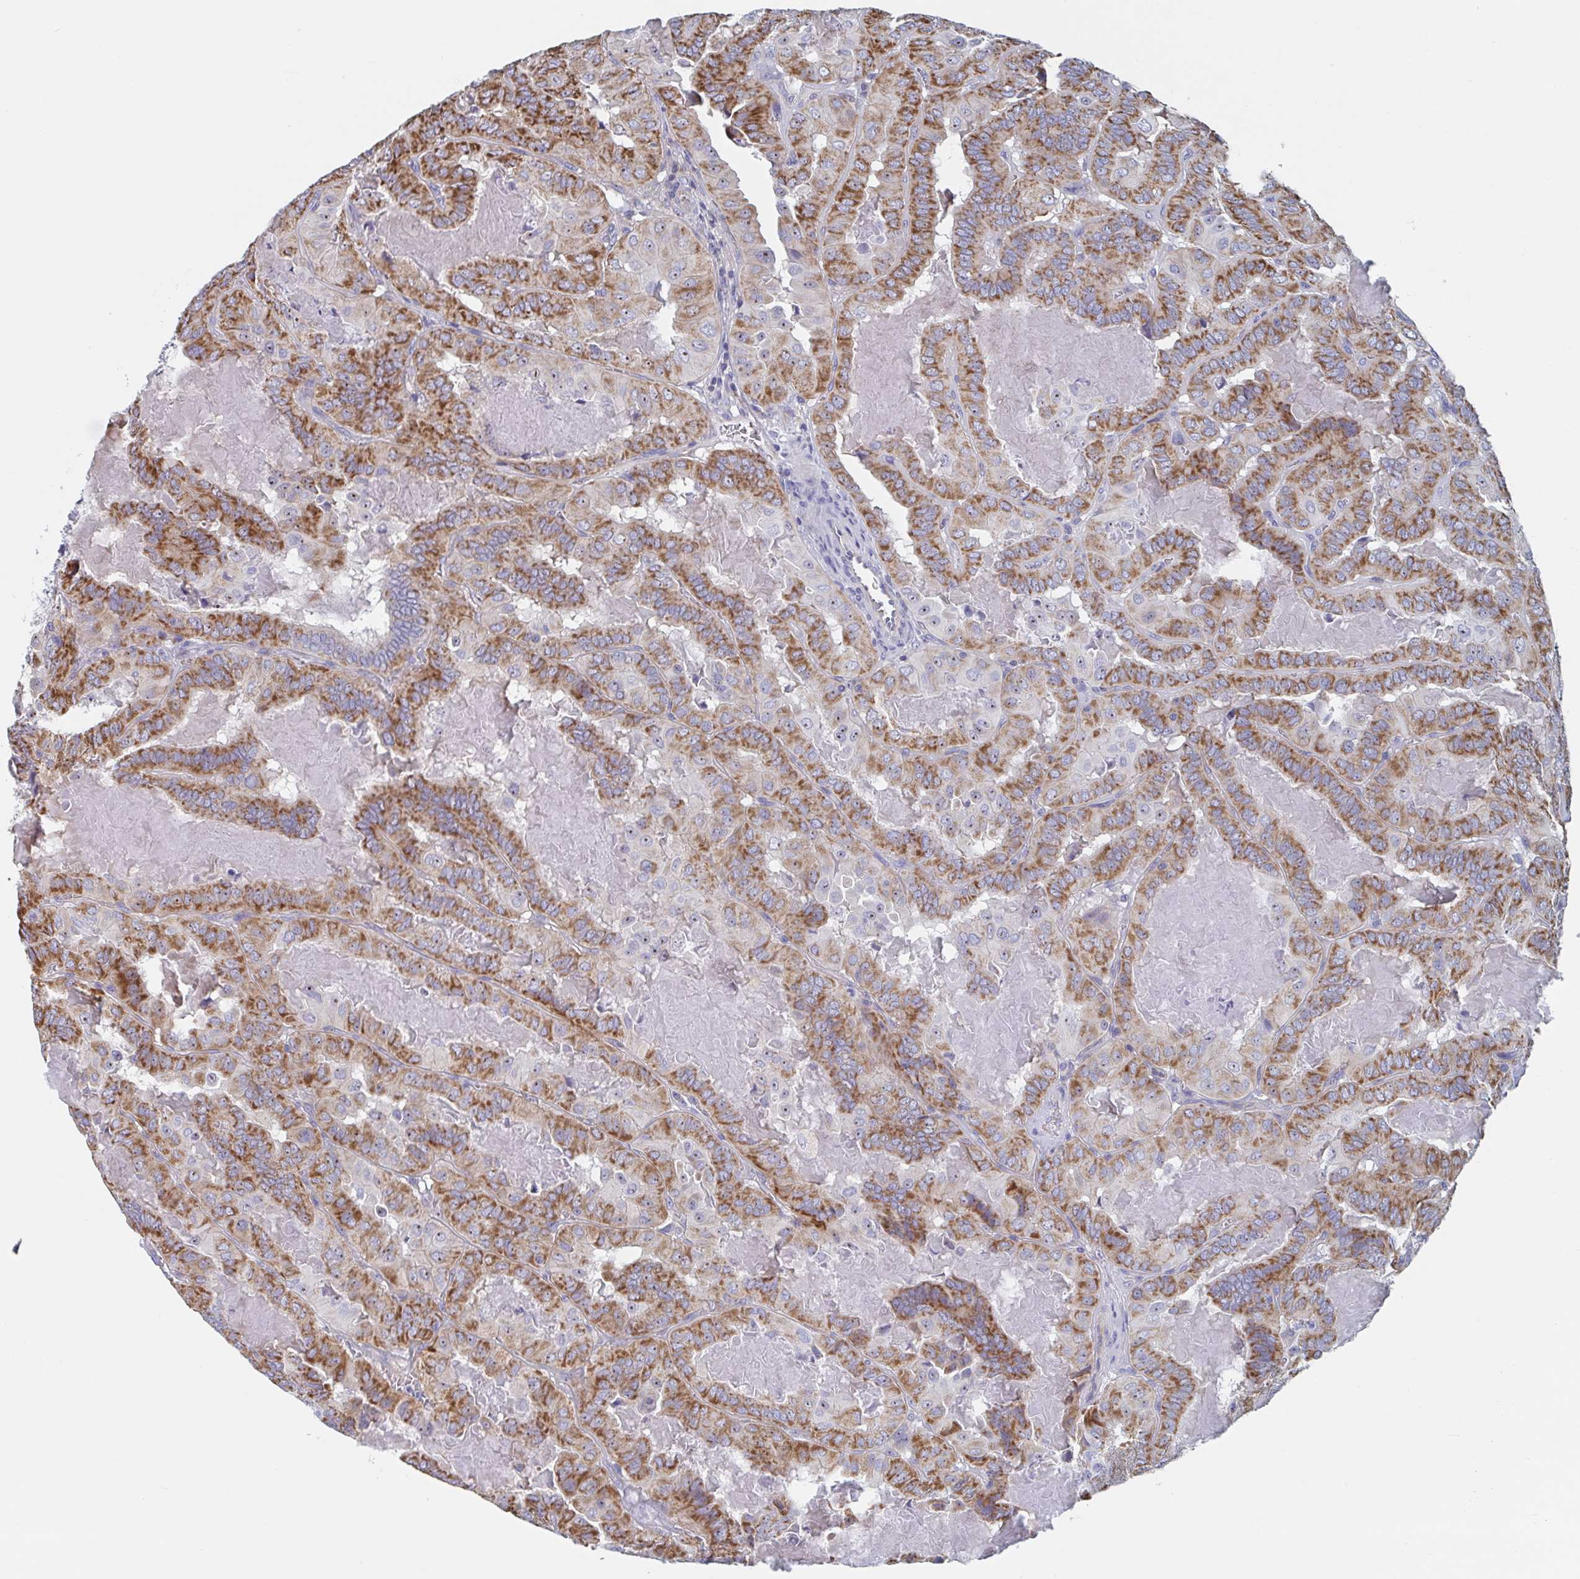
{"staining": {"intensity": "strong", "quantity": "25%-75%", "location": "cytoplasmic/membranous,nuclear"}, "tissue": "thyroid cancer", "cell_type": "Tumor cells", "image_type": "cancer", "snomed": [{"axis": "morphology", "description": "Papillary adenocarcinoma, NOS"}, {"axis": "topography", "description": "Thyroid gland"}], "caption": "A high-resolution micrograph shows immunohistochemistry staining of thyroid cancer, which displays strong cytoplasmic/membranous and nuclear positivity in about 25%-75% of tumor cells. (DAB IHC with brightfield microscopy, high magnification).", "gene": "MRPL53", "patient": {"sex": "female", "age": 46}}